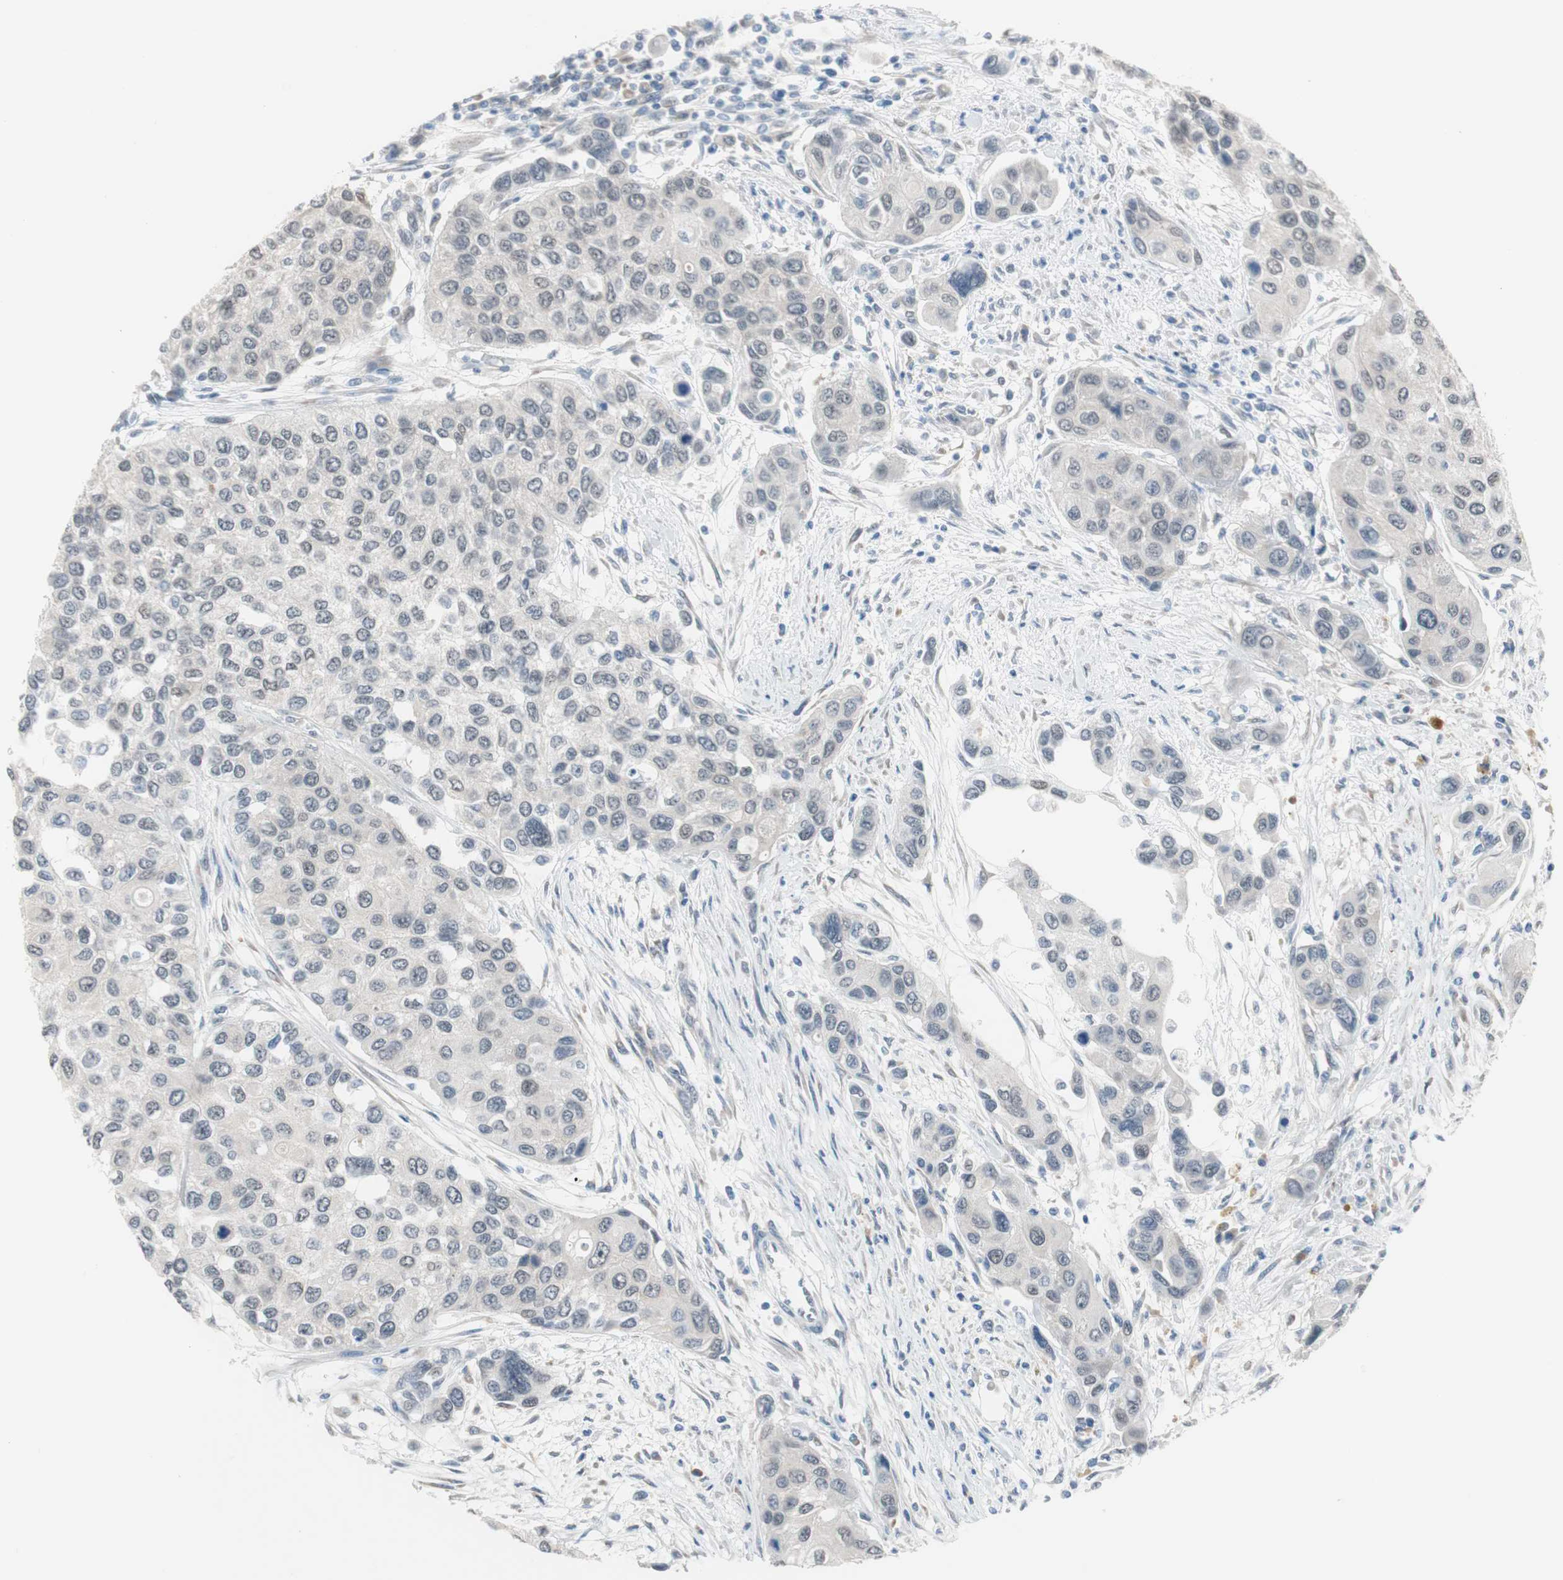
{"staining": {"intensity": "negative", "quantity": "none", "location": "none"}, "tissue": "urothelial cancer", "cell_type": "Tumor cells", "image_type": "cancer", "snomed": [{"axis": "morphology", "description": "Urothelial carcinoma, High grade"}, {"axis": "topography", "description": "Urinary bladder"}], "caption": "Immunohistochemistry of urothelial cancer shows no positivity in tumor cells. (Stains: DAB (3,3'-diaminobenzidine) IHC with hematoxylin counter stain, Microscopy: brightfield microscopy at high magnification).", "gene": "GRHL1", "patient": {"sex": "female", "age": 56}}